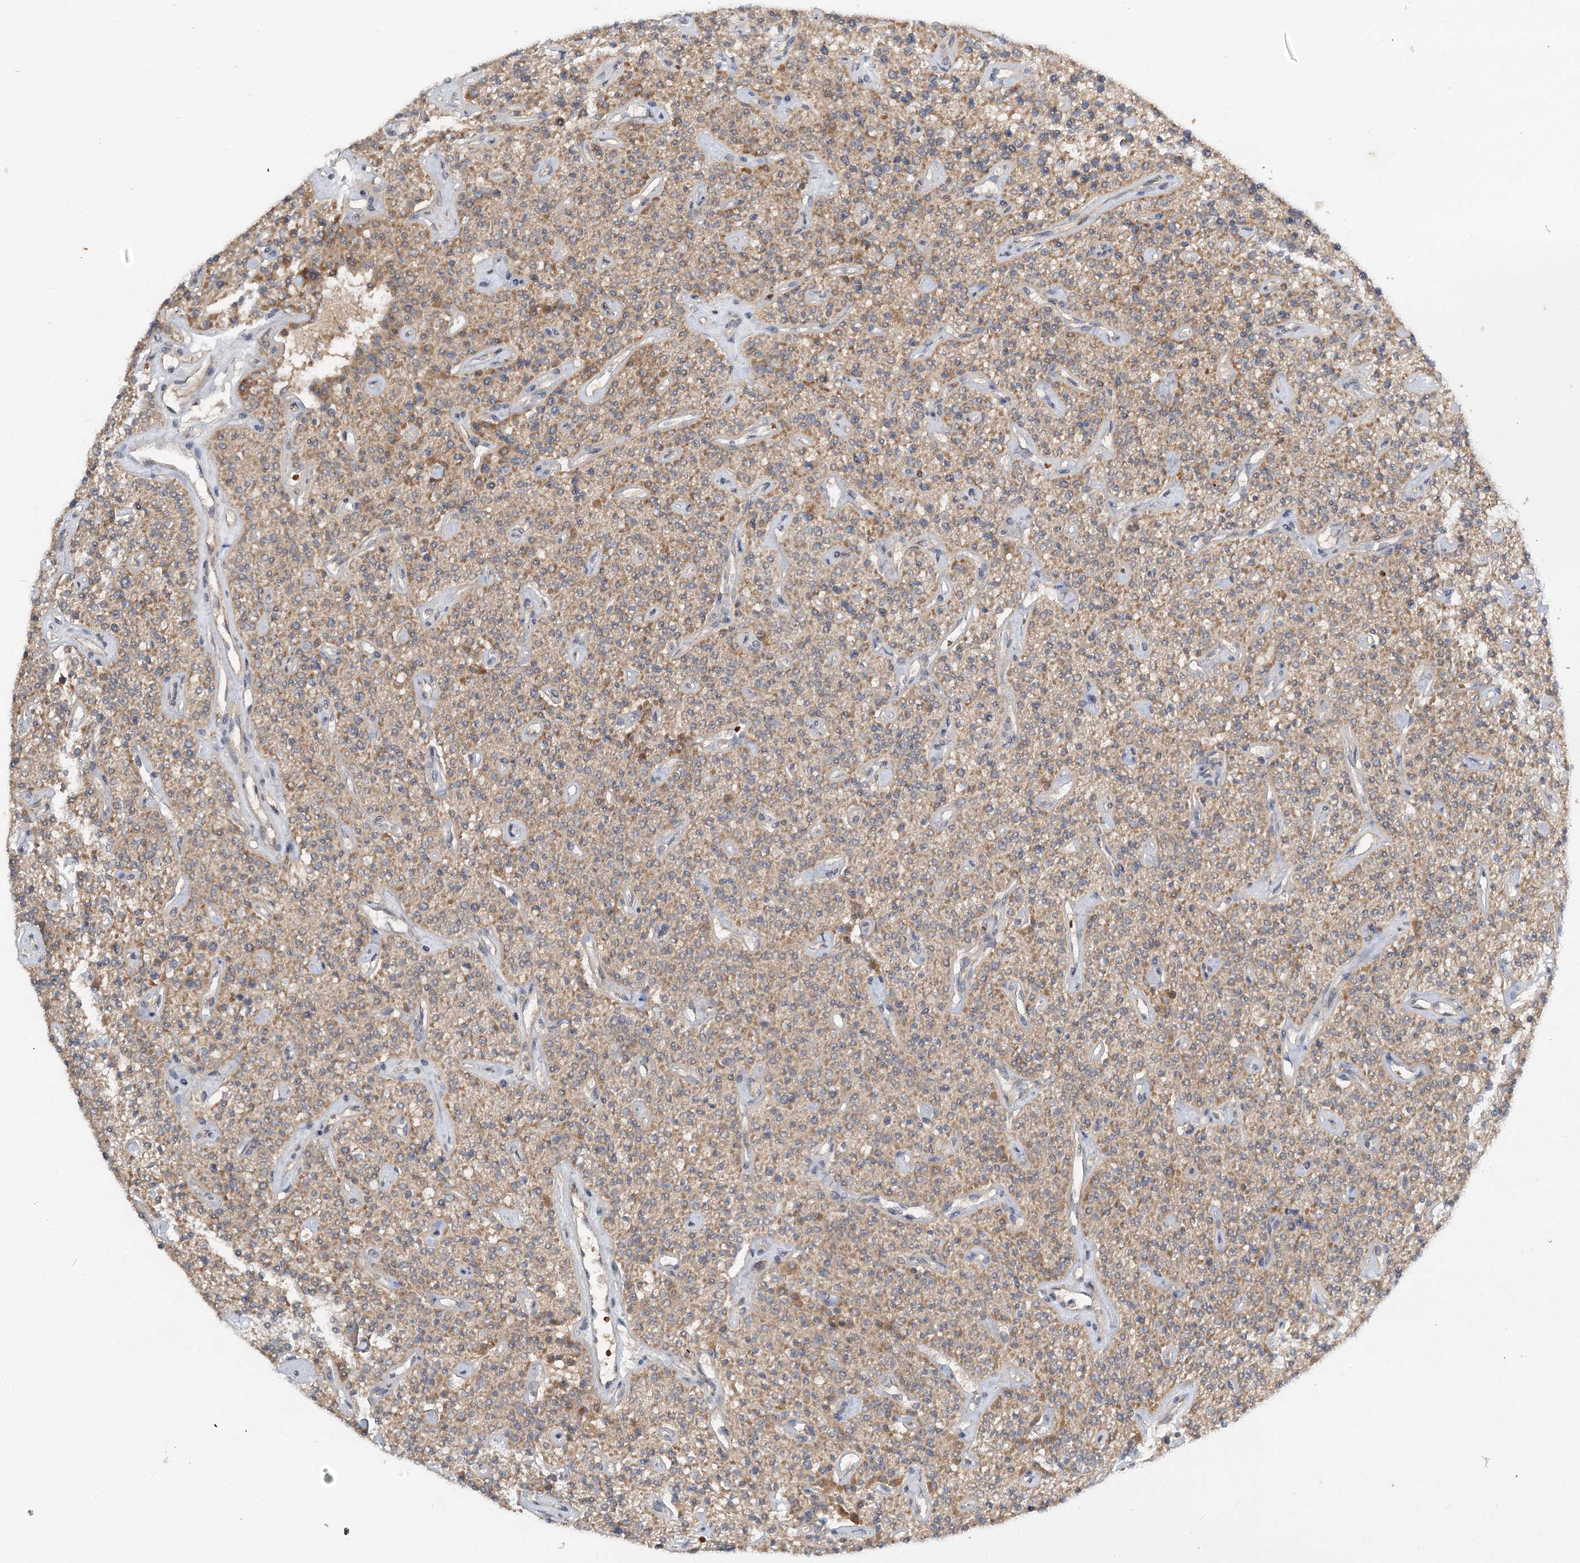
{"staining": {"intensity": "weak", "quantity": ">75%", "location": "cytoplasmic/membranous"}, "tissue": "parathyroid gland", "cell_type": "Glandular cells", "image_type": "normal", "snomed": [{"axis": "morphology", "description": "Normal tissue, NOS"}, {"axis": "topography", "description": "Parathyroid gland"}], "caption": "About >75% of glandular cells in unremarkable parathyroid gland display weak cytoplasmic/membranous protein positivity as visualized by brown immunohistochemical staining.", "gene": "PYROXD2", "patient": {"sex": "male", "age": 46}}